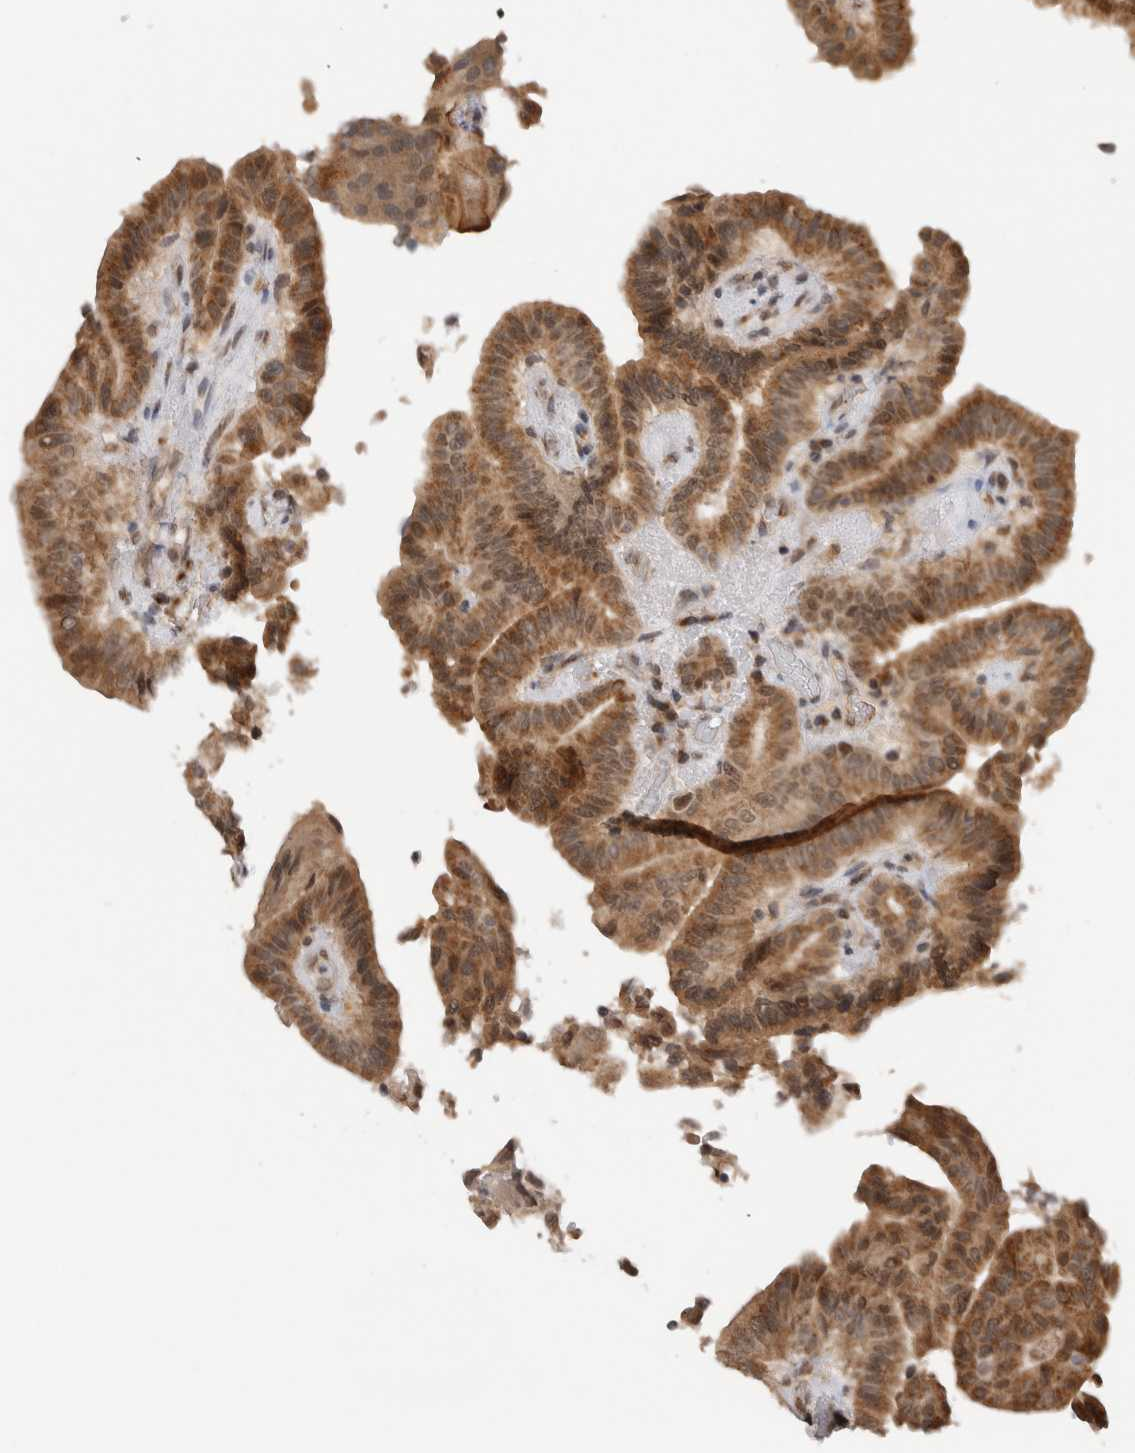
{"staining": {"intensity": "moderate", "quantity": ">75%", "location": "cytoplasmic/membranous,nuclear"}, "tissue": "thyroid cancer", "cell_type": "Tumor cells", "image_type": "cancer", "snomed": [{"axis": "morphology", "description": "Papillary adenocarcinoma, NOS"}, {"axis": "topography", "description": "Thyroid gland"}], "caption": "Protein expression analysis of human papillary adenocarcinoma (thyroid) reveals moderate cytoplasmic/membranous and nuclear expression in approximately >75% of tumor cells. (DAB = brown stain, brightfield microscopy at high magnification).", "gene": "TMEM65", "patient": {"sex": "male", "age": 33}}